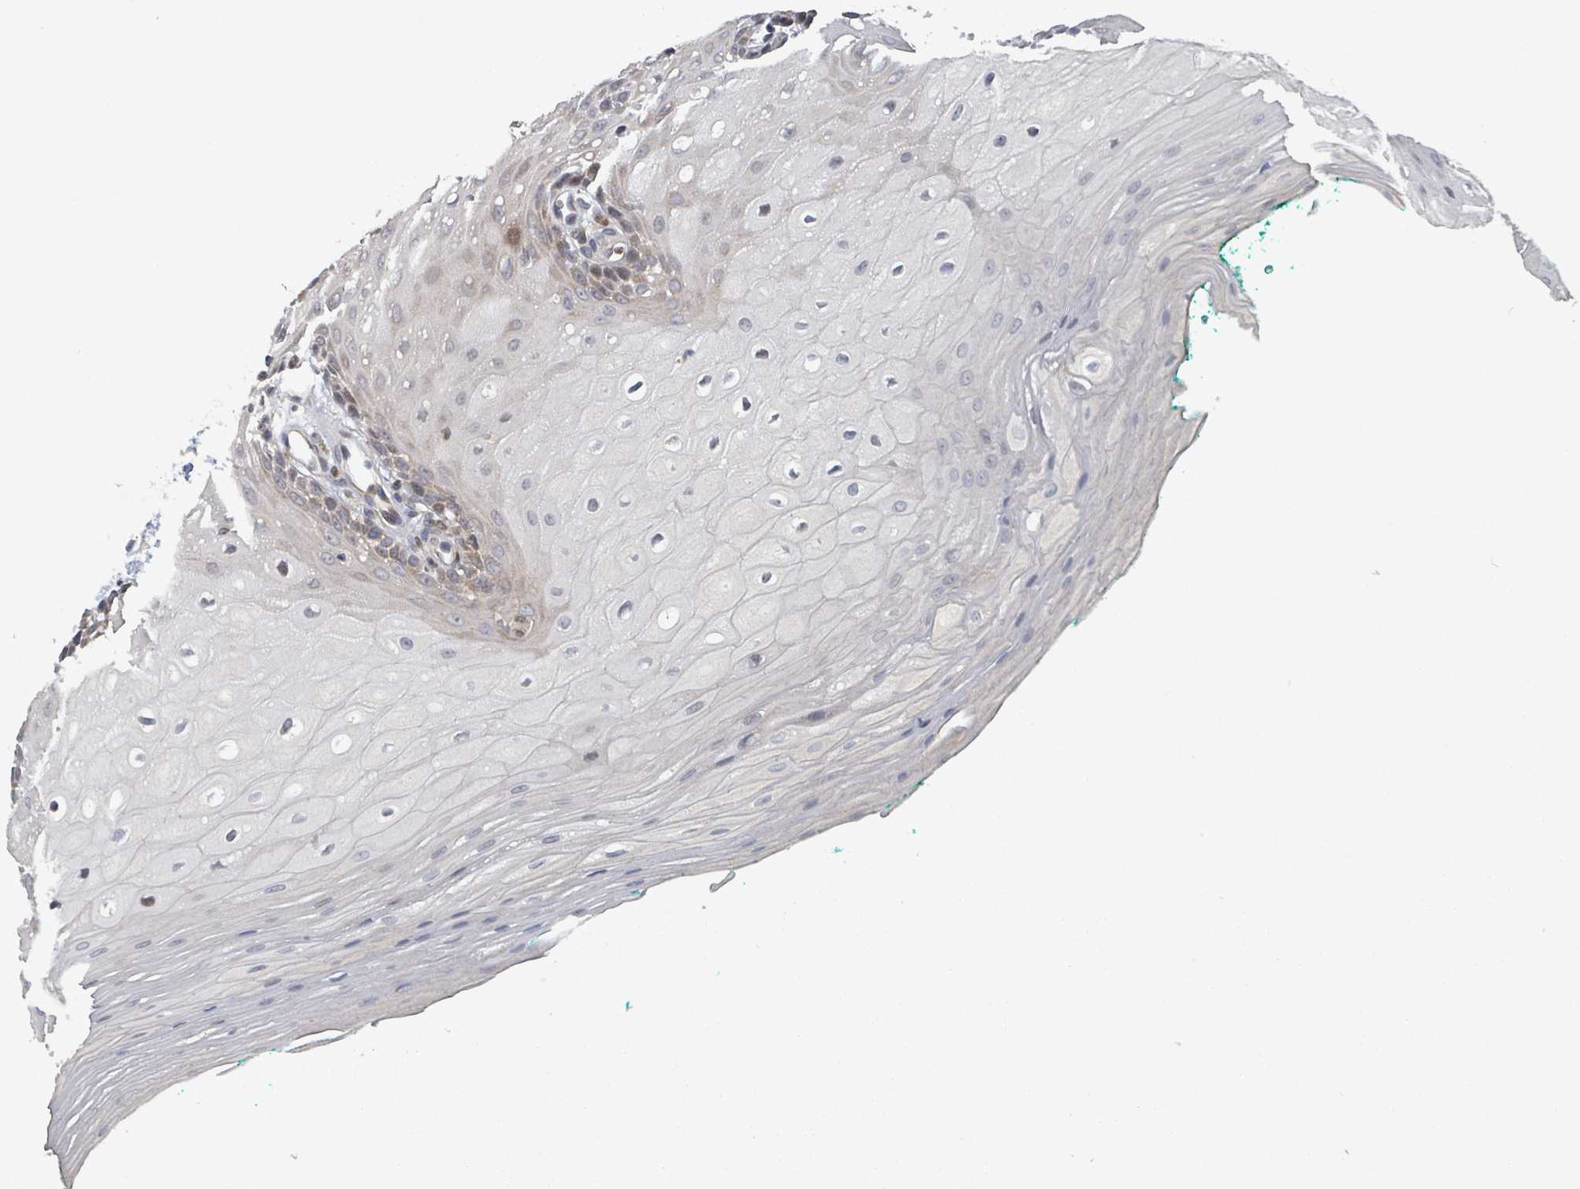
{"staining": {"intensity": "moderate", "quantity": "25%-75%", "location": "cytoplasmic/membranous,nuclear"}, "tissue": "oral mucosa", "cell_type": "Squamous epithelial cells", "image_type": "normal", "snomed": [{"axis": "morphology", "description": "Normal tissue, NOS"}, {"axis": "morphology", "description": "Squamous cell carcinoma, NOS"}, {"axis": "topography", "description": "Oral tissue"}, {"axis": "topography", "description": "Tounge, NOS"}, {"axis": "topography", "description": "Head-Neck"}], "caption": "Immunohistochemical staining of normal human oral mucosa displays 25%-75% levels of moderate cytoplasmic/membranous,nuclear protein staining in about 25%-75% of squamous epithelial cells. (DAB = brown stain, brightfield microscopy at high magnification).", "gene": "HIVEP1", "patient": {"sex": "male", "age": 79}}